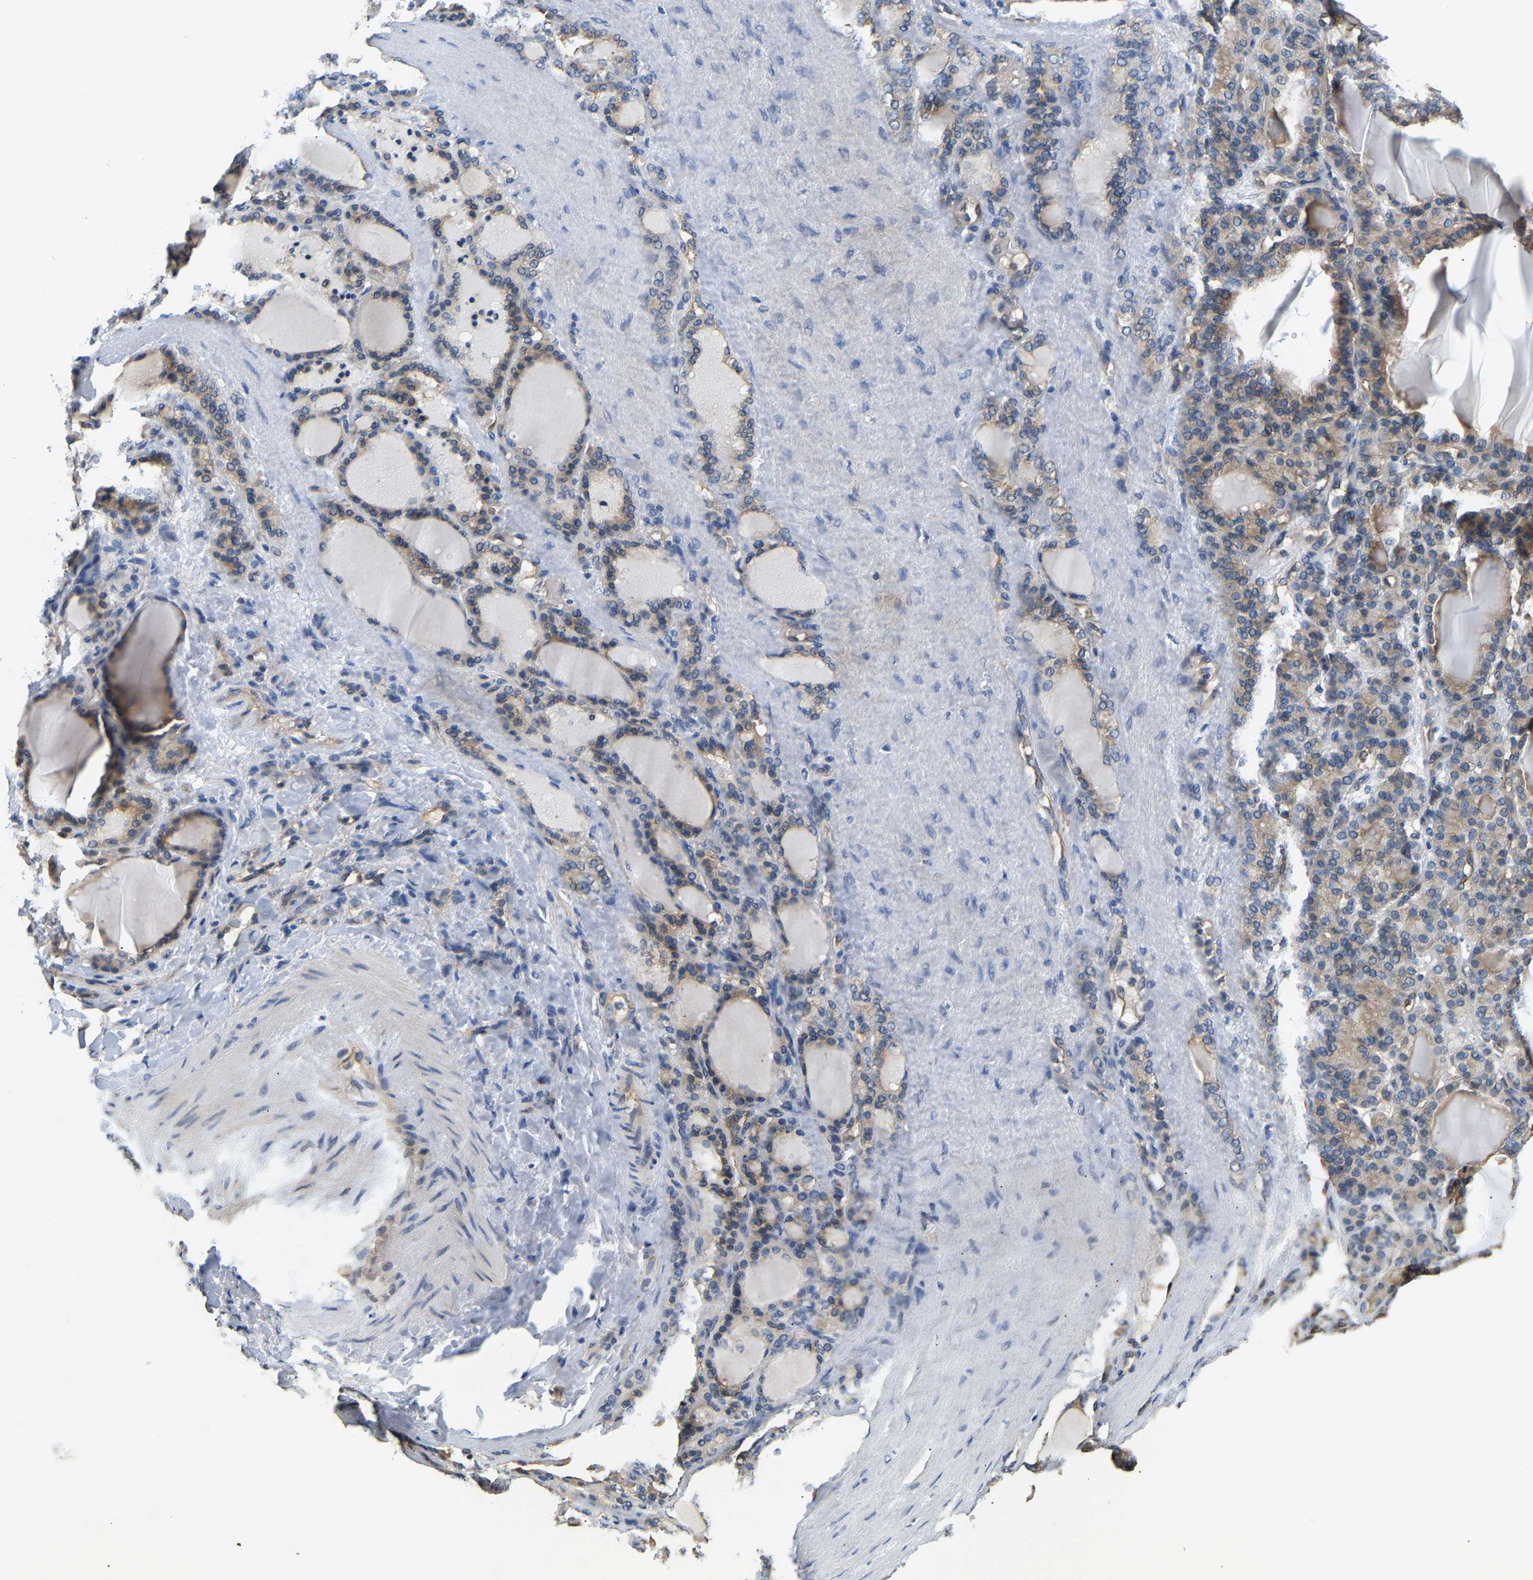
{"staining": {"intensity": "moderate", "quantity": ">75%", "location": "cytoplasmic/membranous"}, "tissue": "thyroid gland", "cell_type": "Glandular cells", "image_type": "normal", "snomed": [{"axis": "morphology", "description": "Normal tissue, NOS"}, {"axis": "topography", "description": "Thyroid gland"}], "caption": "Protein staining of unremarkable thyroid gland demonstrates moderate cytoplasmic/membranous expression in approximately >75% of glandular cells. (Brightfield microscopy of DAB IHC at high magnification).", "gene": "ARHGEF12", "patient": {"sex": "female", "age": 28}}